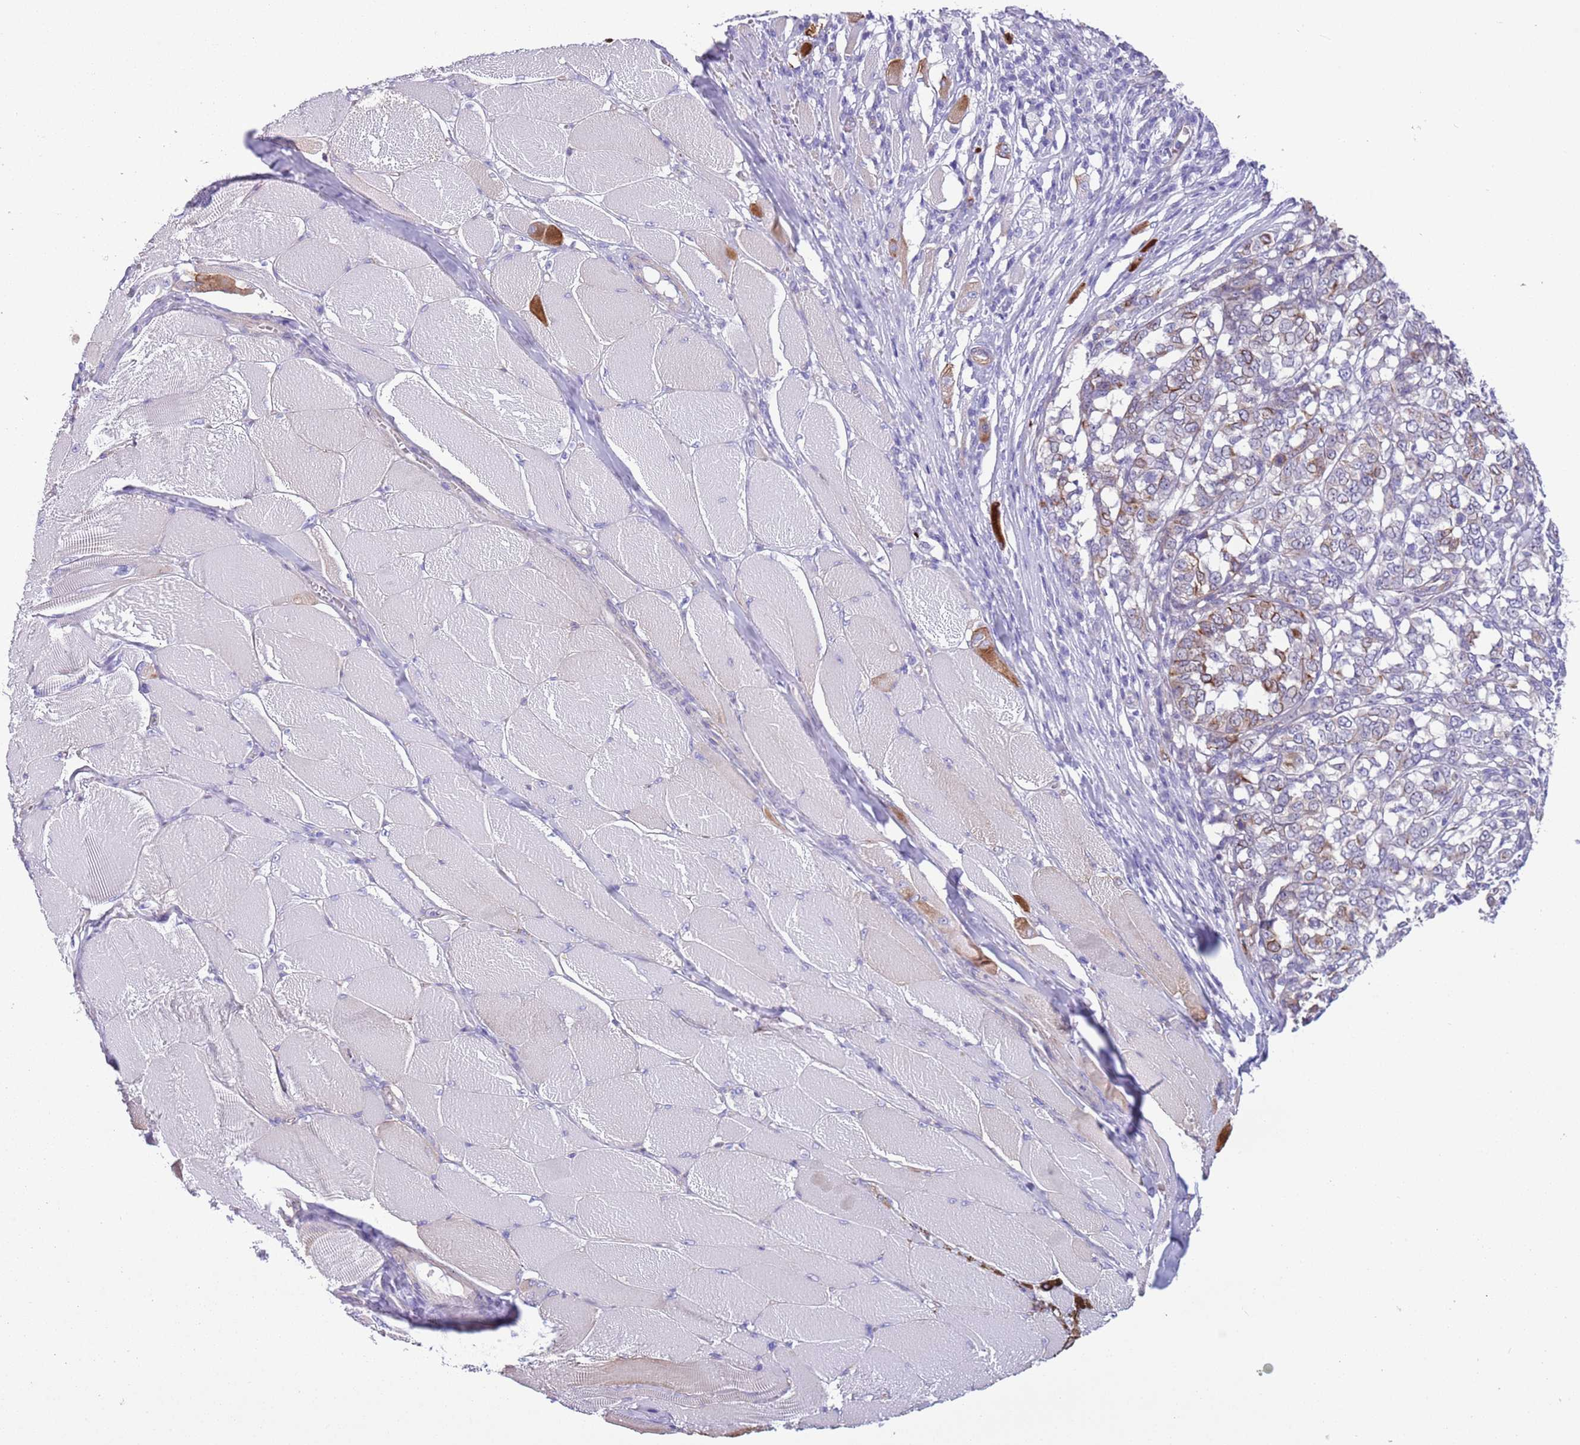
{"staining": {"intensity": "moderate", "quantity": "25%-75%", "location": "cytoplasmic/membranous"}, "tissue": "melanoma", "cell_type": "Tumor cells", "image_type": "cancer", "snomed": [{"axis": "morphology", "description": "Malignant melanoma, NOS"}, {"axis": "topography", "description": "Skin"}], "caption": "IHC of malignant melanoma shows medium levels of moderate cytoplasmic/membranous staining in about 25%-75% of tumor cells.", "gene": "TSGA13", "patient": {"sex": "female", "age": 72}}